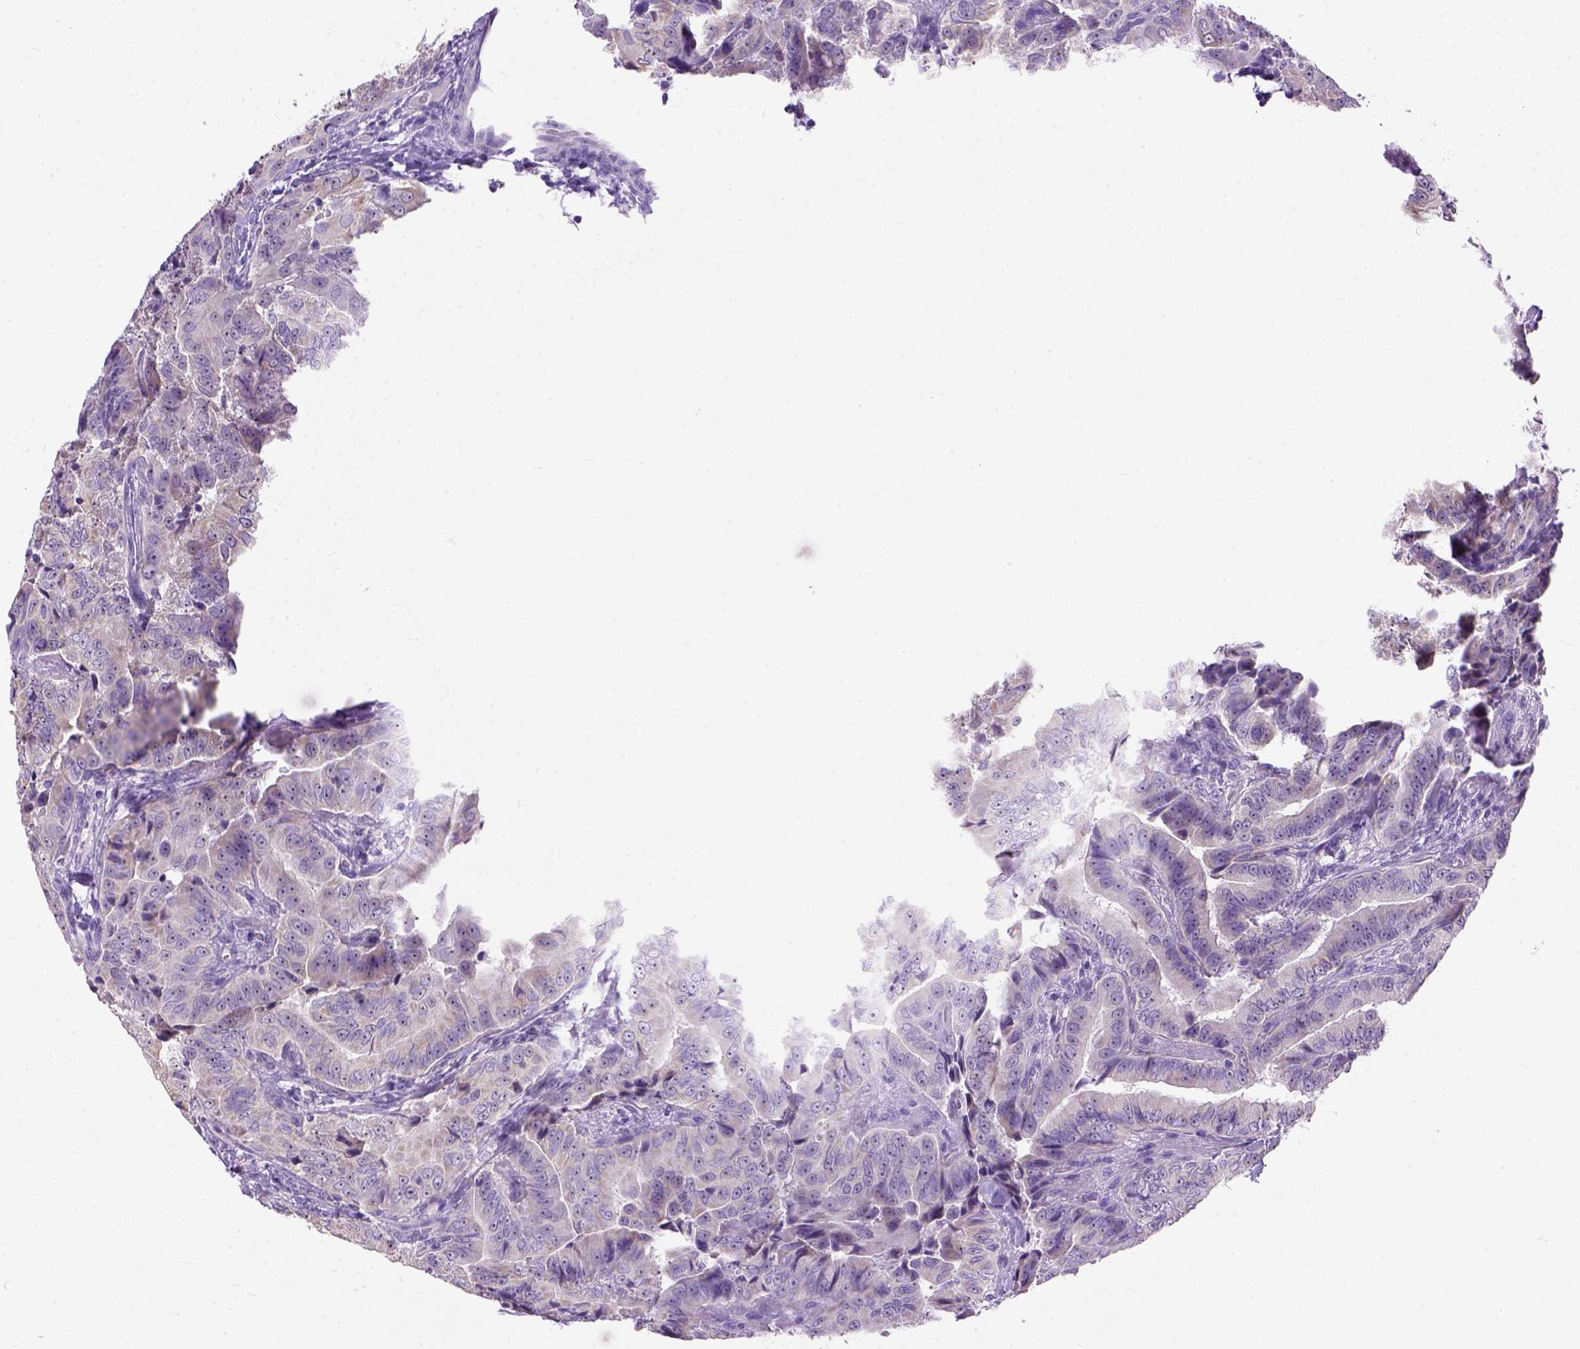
{"staining": {"intensity": "weak", "quantity": "<25%", "location": "cytoplasmic/membranous"}, "tissue": "thyroid cancer", "cell_type": "Tumor cells", "image_type": "cancer", "snomed": [{"axis": "morphology", "description": "Papillary adenocarcinoma, NOS"}, {"axis": "topography", "description": "Thyroid gland"}], "caption": "High power microscopy photomicrograph of an IHC photomicrograph of thyroid cancer (papillary adenocarcinoma), revealing no significant staining in tumor cells.", "gene": "UTP4", "patient": {"sex": "male", "age": 61}}